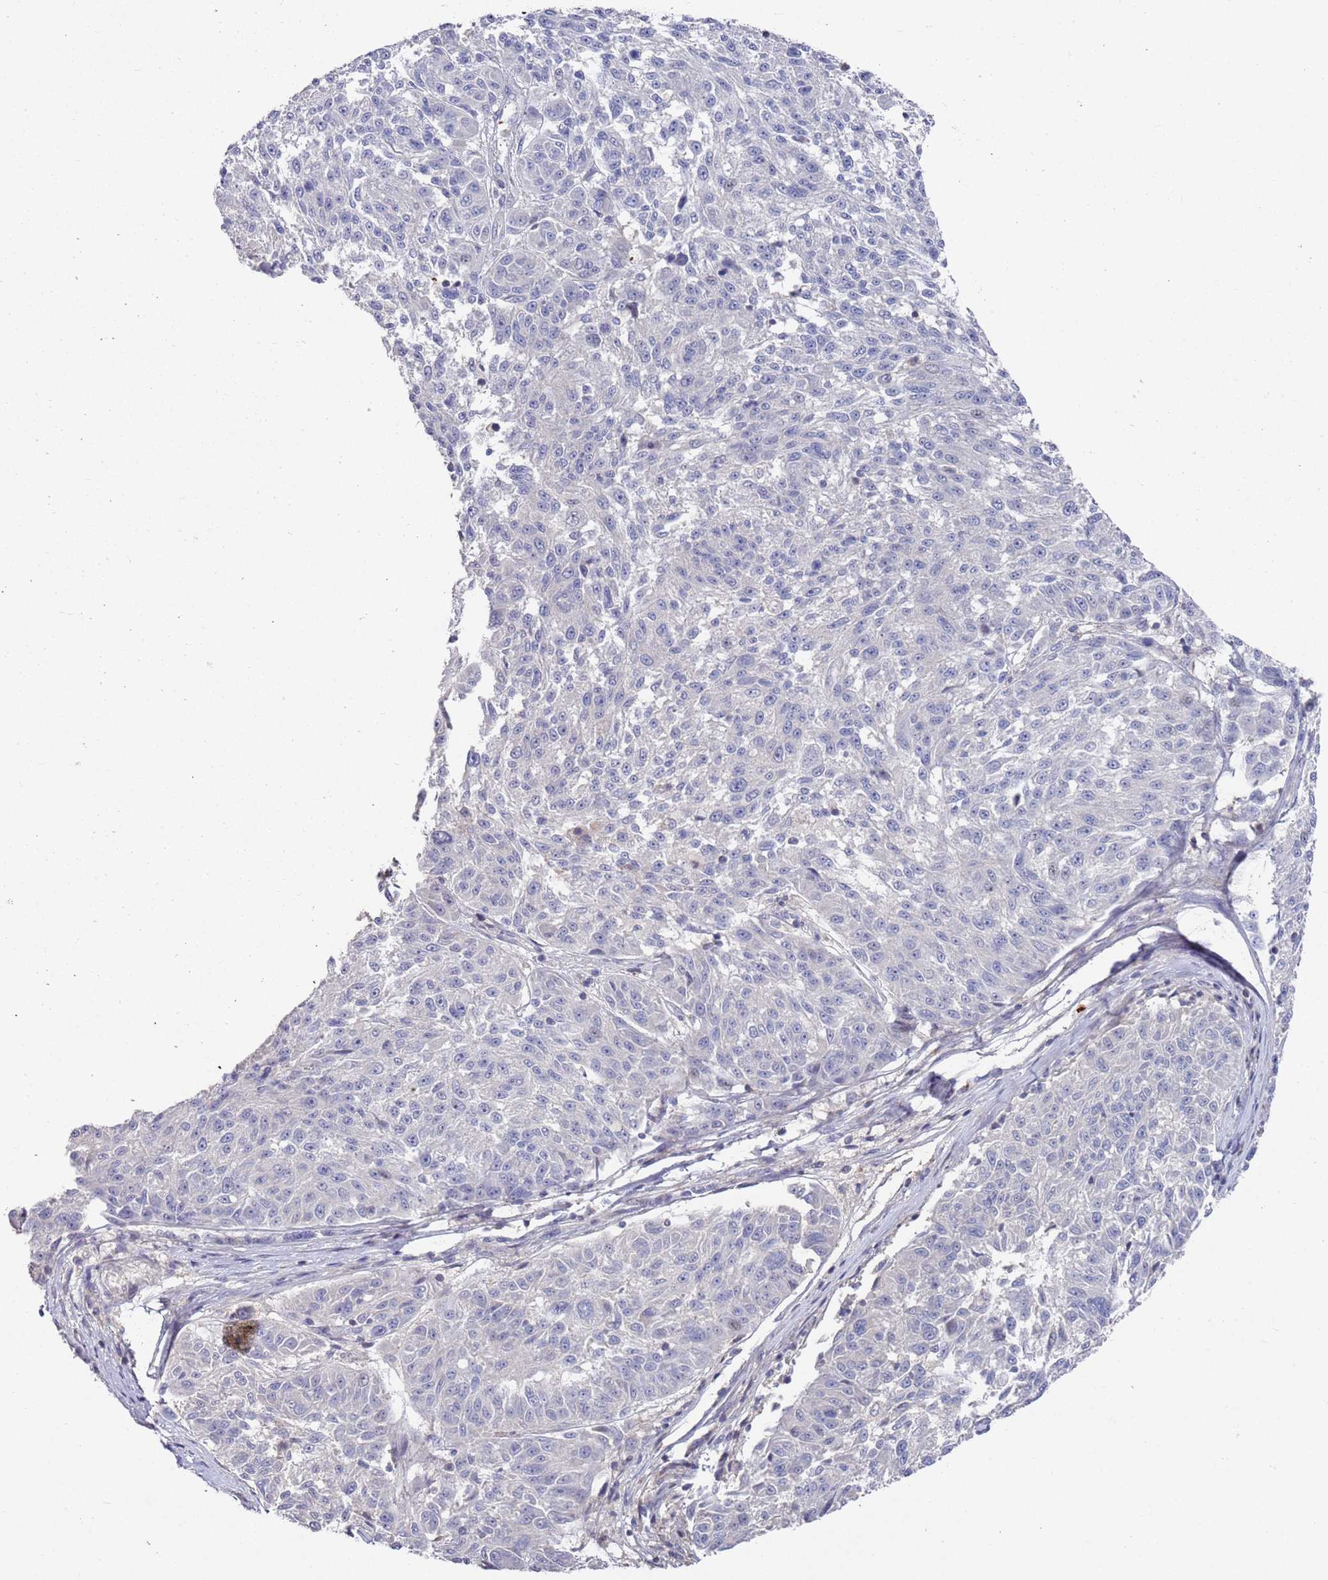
{"staining": {"intensity": "negative", "quantity": "none", "location": "none"}, "tissue": "melanoma", "cell_type": "Tumor cells", "image_type": "cancer", "snomed": [{"axis": "morphology", "description": "Malignant melanoma, NOS"}, {"axis": "topography", "description": "Skin"}], "caption": "DAB immunohistochemical staining of malignant melanoma exhibits no significant expression in tumor cells.", "gene": "LACC1", "patient": {"sex": "male", "age": 53}}